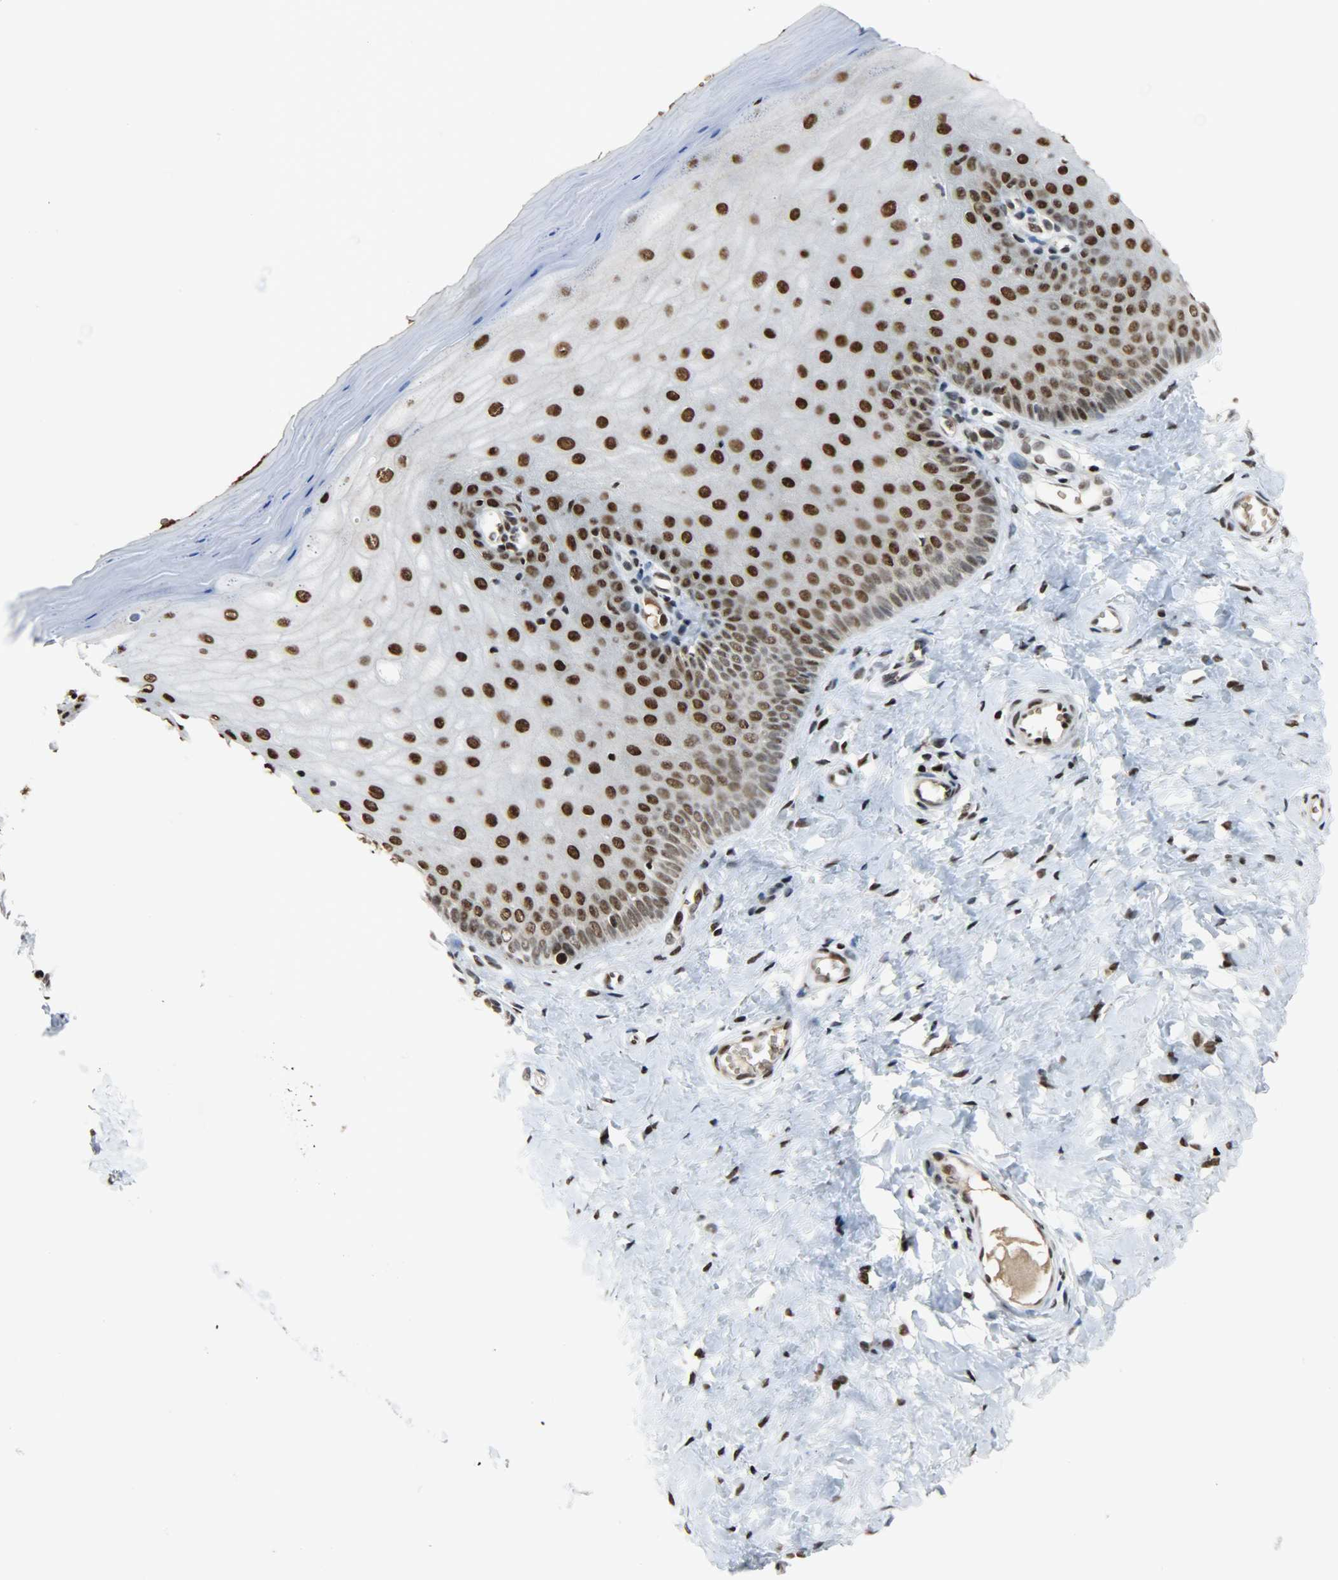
{"staining": {"intensity": "strong", "quantity": ">75%", "location": "cytoplasmic/membranous,nuclear"}, "tissue": "cervix", "cell_type": "Glandular cells", "image_type": "normal", "snomed": [{"axis": "morphology", "description": "Normal tissue, NOS"}, {"axis": "topography", "description": "Cervix"}], "caption": "The immunohistochemical stain labels strong cytoplasmic/membranous,nuclear expression in glandular cells of normal cervix. (DAB IHC, brown staining for protein, blue staining for nuclei).", "gene": "SNAI1", "patient": {"sex": "female", "age": 55}}